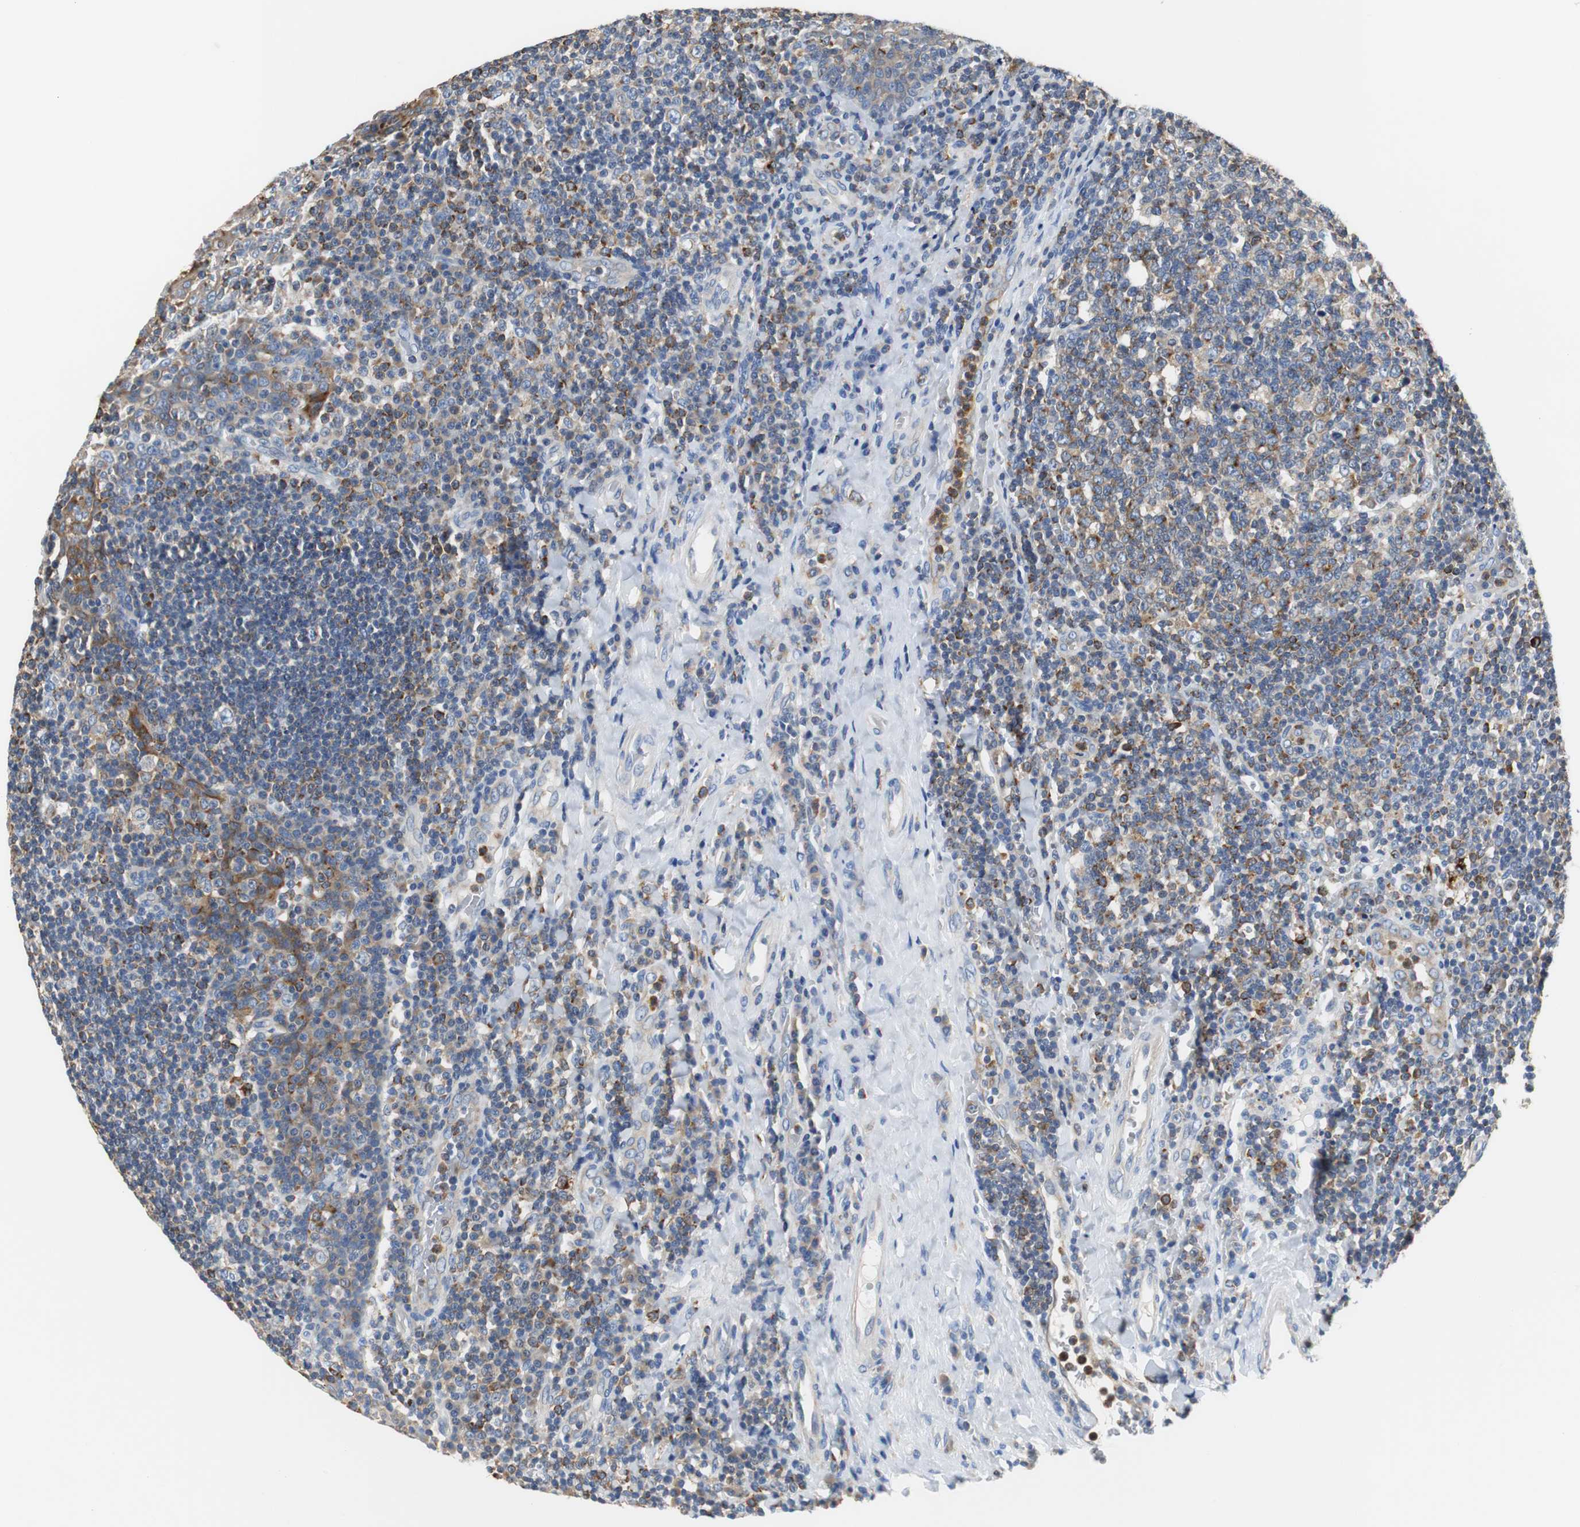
{"staining": {"intensity": "moderate", "quantity": "25%-75%", "location": "cytoplasmic/membranous"}, "tissue": "tonsil", "cell_type": "Germinal center cells", "image_type": "normal", "snomed": [{"axis": "morphology", "description": "Normal tissue, NOS"}, {"axis": "topography", "description": "Tonsil"}], "caption": "The micrograph shows immunohistochemical staining of unremarkable tonsil. There is moderate cytoplasmic/membranous expression is seen in about 25%-75% of germinal center cells. (IHC, brightfield microscopy, high magnification).", "gene": "VAMP8", "patient": {"sex": "male", "age": 17}}